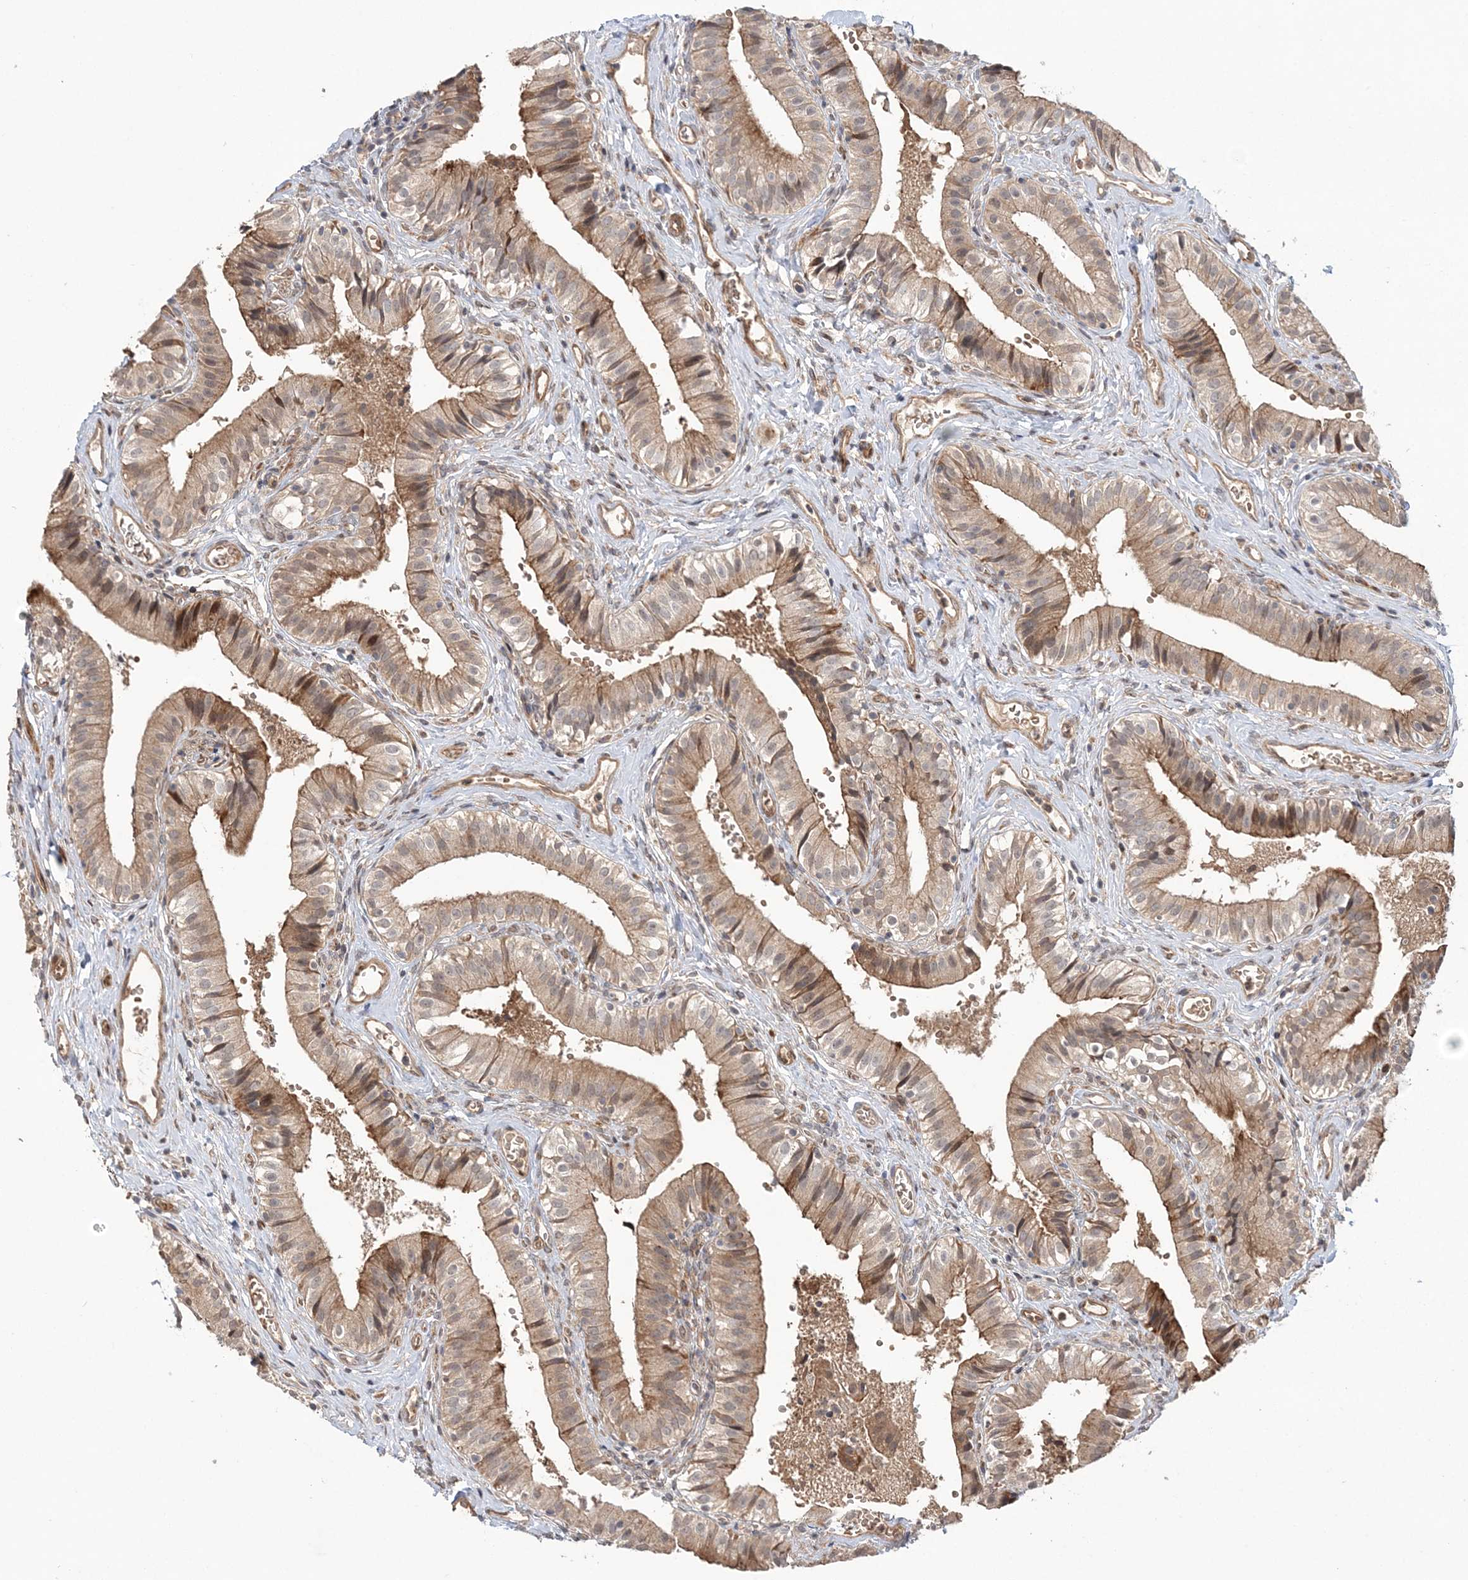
{"staining": {"intensity": "moderate", "quantity": "25%-75%", "location": "cytoplasmic/membranous,nuclear"}, "tissue": "gallbladder", "cell_type": "Glandular cells", "image_type": "normal", "snomed": [{"axis": "morphology", "description": "Normal tissue, NOS"}, {"axis": "topography", "description": "Gallbladder"}], "caption": "Immunohistochemical staining of benign human gallbladder exhibits medium levels of moderate cytoplasmic/membranous,nuclear staining in about 25%-75% of glandular cells.", "gene": "UBTD2", "patient": {"sex": "female", "age": 47}}